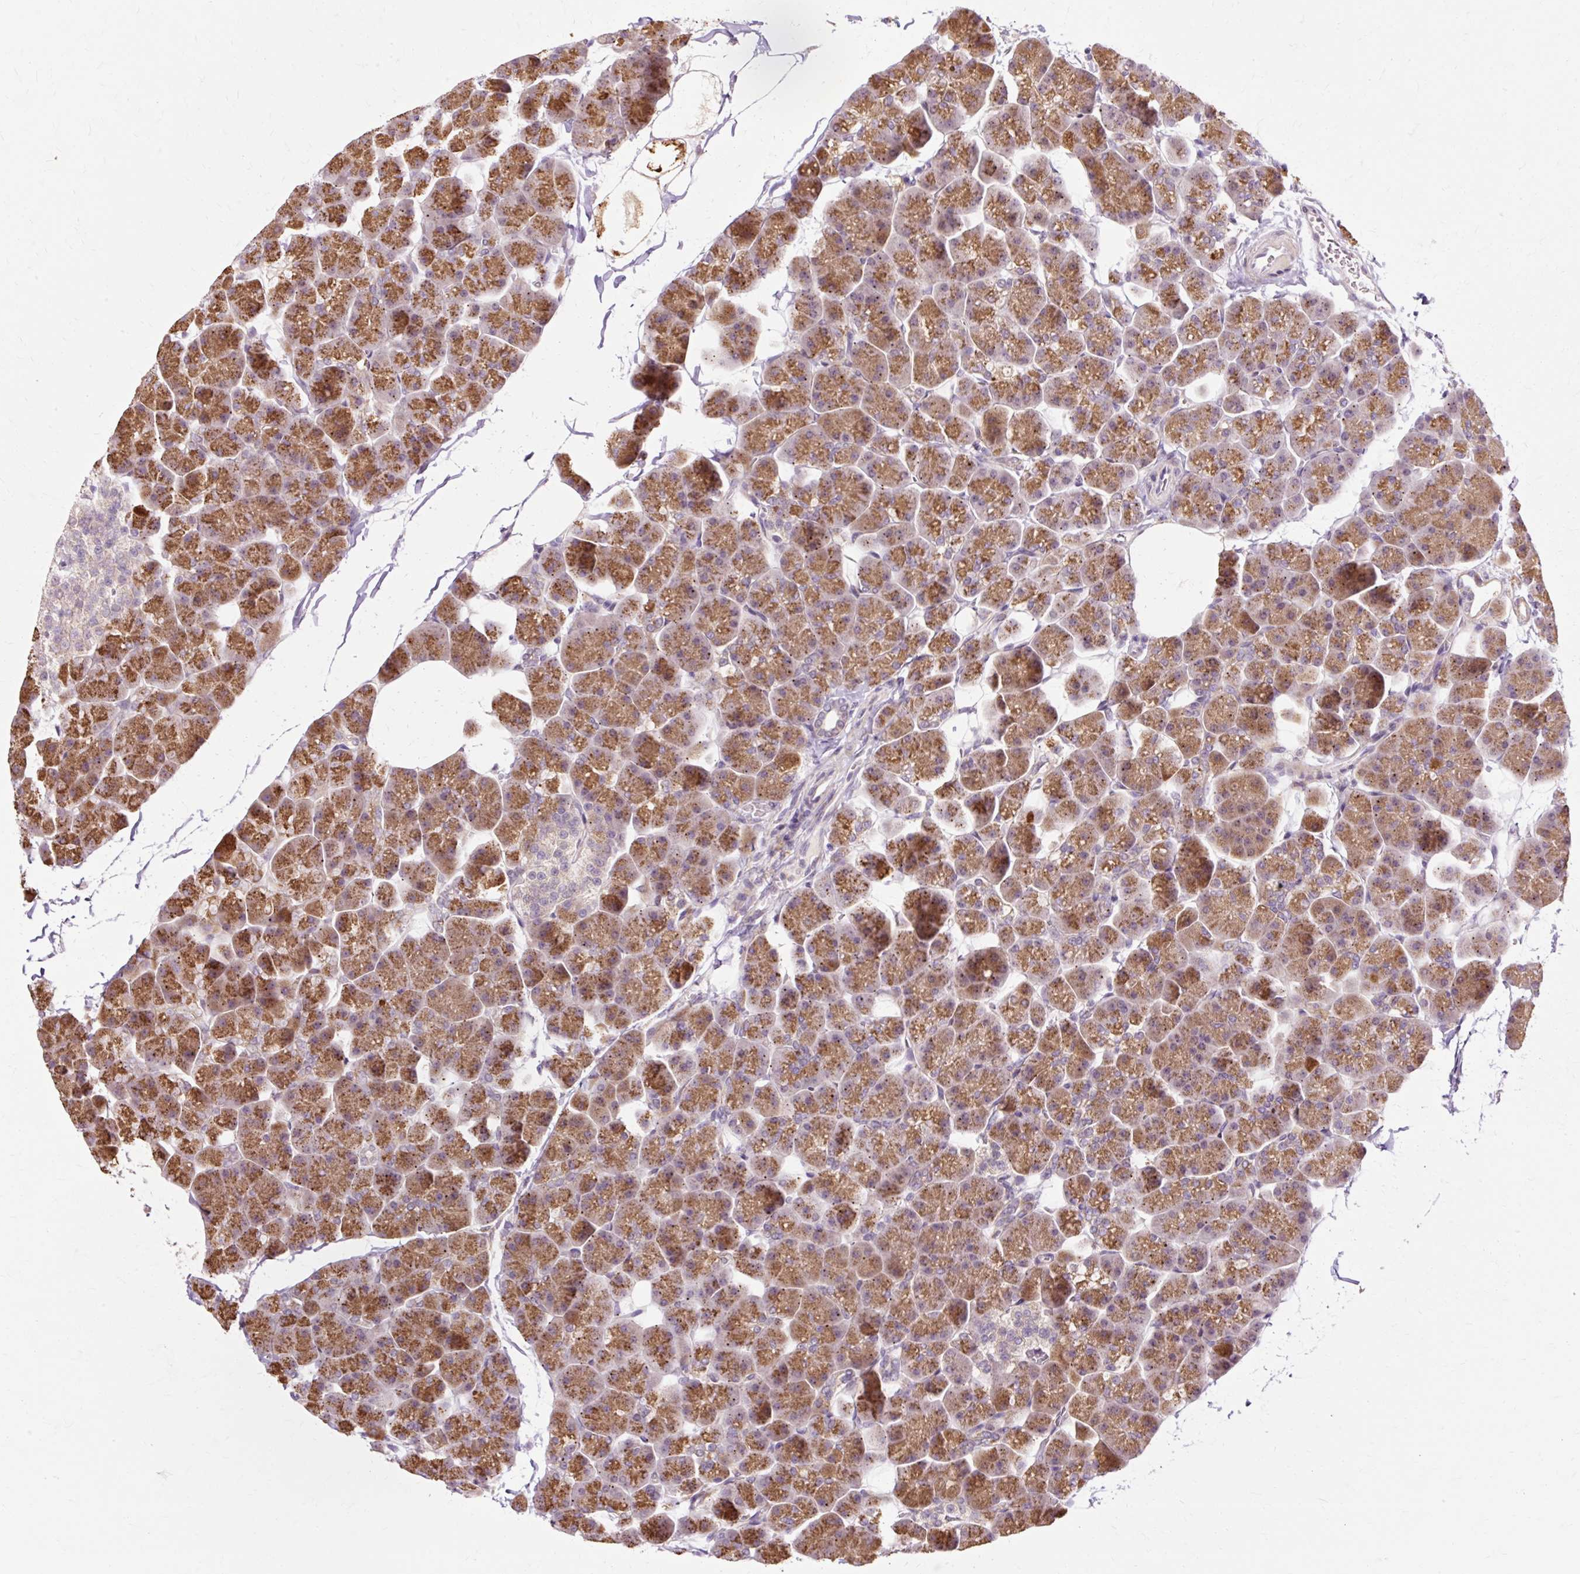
{"staining": {"intensity": "moderate", "quantity": ">75%", "location": "cytoplasmic/membranous"}, "tissue": "pancreas", "cell_type": "Exocrine glandular cells", "image_type": "normal", "snomed": [{"axis": "morphology", "description": "Normal tissue, NOS"}, {"axis": "topography", "description": "Pancreas"}], "caption": "Immunohistochemical staining of normal human pancreas exhibits medium levels of moderate cytoplasmic/membranous expression in about >75% of exocrine glandular cells. The staining was performed using DAB (3,3'-diaminobenzidine), with brown indicating positive protein expression. Nuclei are stained blue with hematoxylin.", "gene": "GEMIN2", "patient": {"sex": "male", "age": 35}}